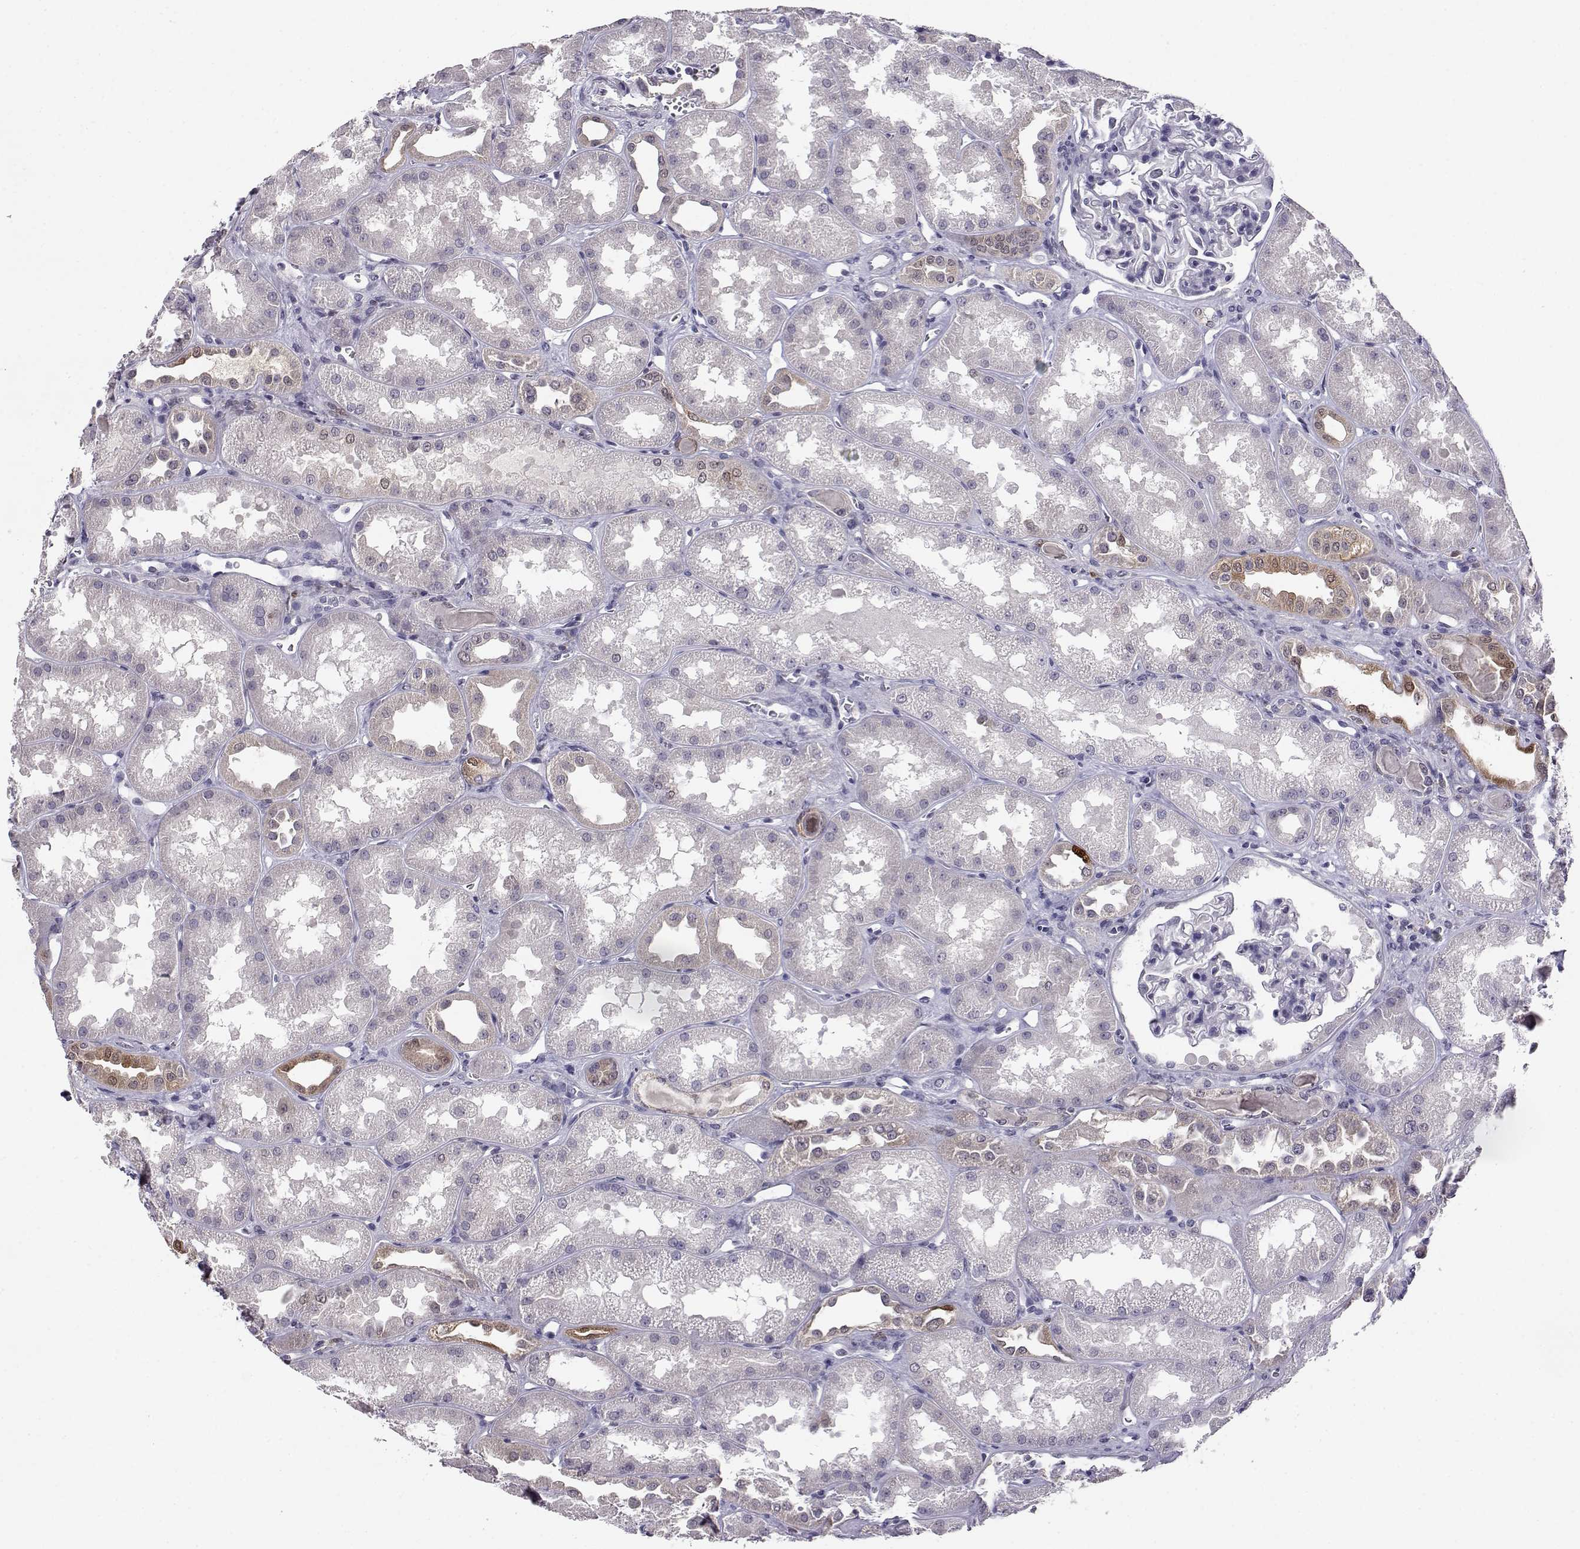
{"staining": {"intensity": "negative", "quantity": "none", "location": "none"}, "tissue": "kidney", "cell_type": "Cells in glomeruli", "image_type": "normal", "snomed": [{"axis": "morphology", "description": "Normal tissue, NOS"}, {"axis": "topography", "description": "Kidney"}], "caption": "An IHC histopathology image of unremarkable kidney is shown. There is no staining in cells in glomeruli of kidney. Brightfield microscopy of IHC stained with DAB (3,3'-diaminobenzidine) (brown) and hematoxylin (blue), captured at high magnification.", "gene": "AKR1B1", "patient": {"sex": "male", "age": 61}}